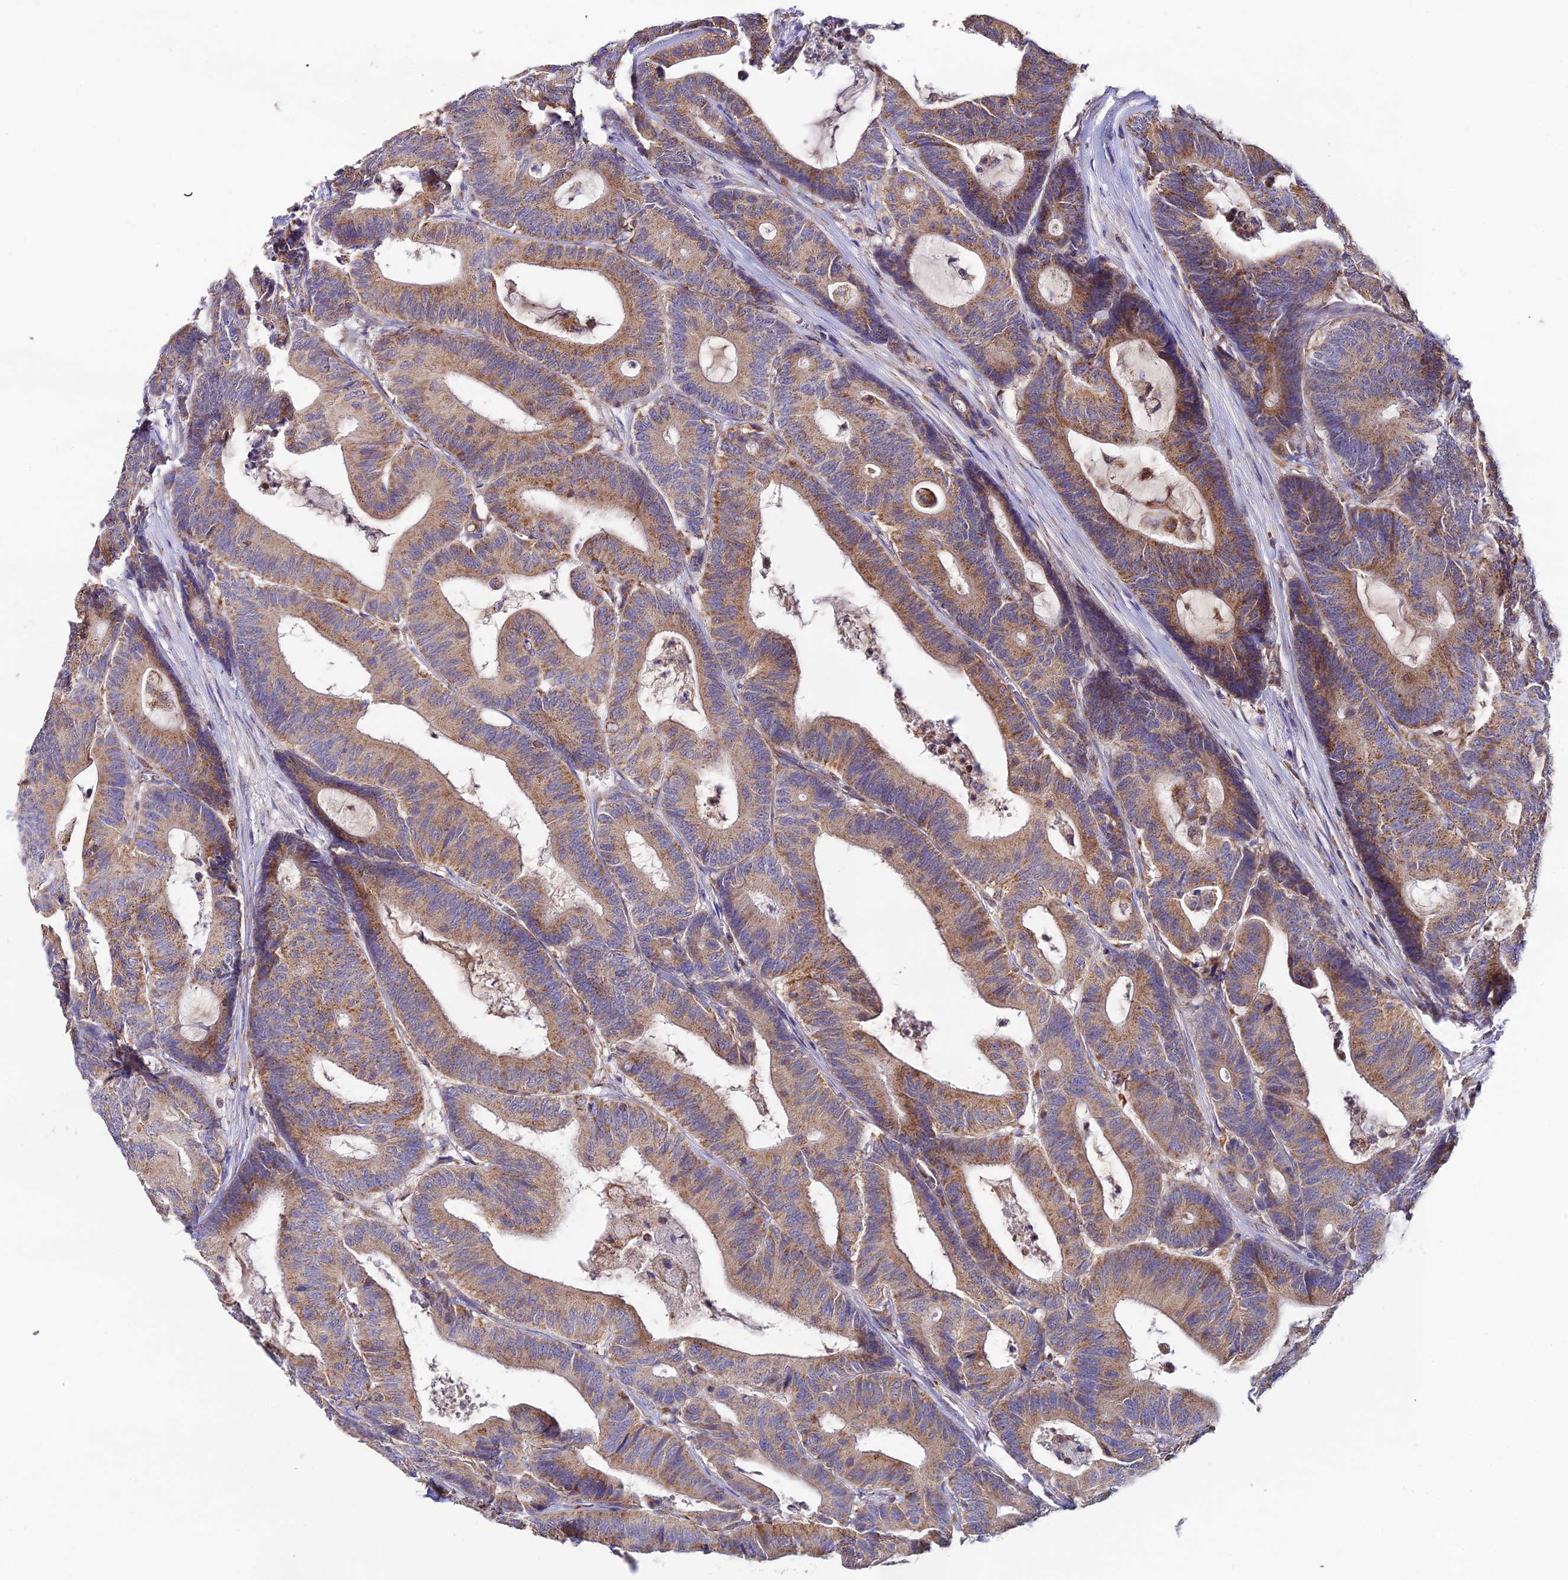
{"staining": {"intensity": "moderate", "quantity": ">75%", "location": "cytoplasmic/membranous"}, "tissue": "colorectal cancer", "cell_type": "Tumor cells", "image_type": "cancer", "snomed": [{"axis": "morphology", "description": "Adenocarcinoma, NOS"}, {"axis": "topography", "description": "Colon"}], "caption": "Immunohistochemical staining of human colorectal adenocarcinoma reveals moderate cytoplasmic/membranous protein staining in about >75% of tumor cells. (Stains: DAB in brown, nuclei in blue, Microscopy: brightfield microscopy at high magnification).", "gene": "NIPSNAP3A", "patient": {"sex": "female", "age": 84}}